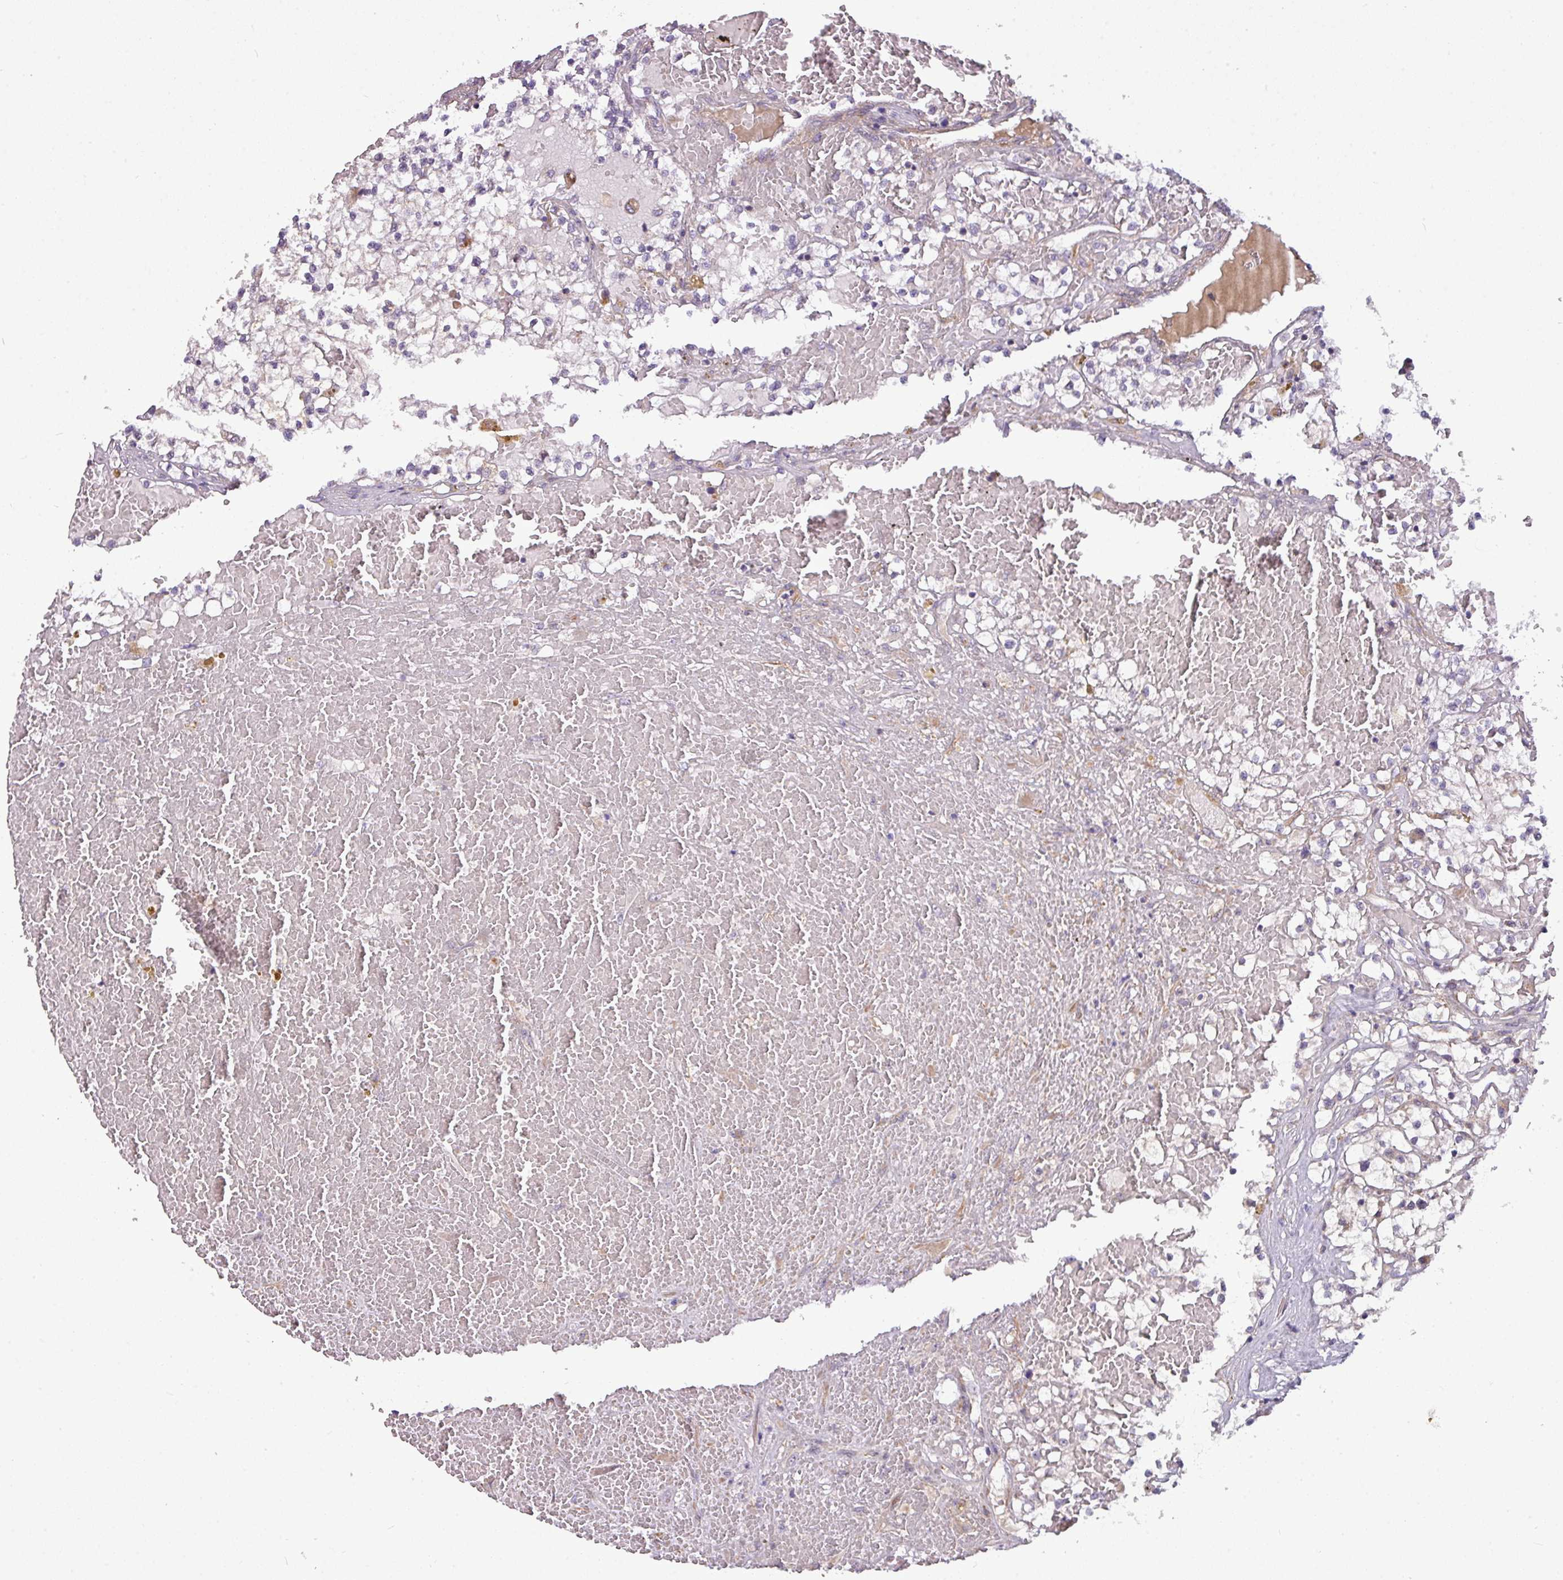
{"staining": {"intensity": "weak", "quantity": "<25%", "location": "cytoplasmic/membranous"}, "tissue": "renal cancer", "cell_type": "Tumor cells", "image_type": "cancer", "snomed": [{"axis": "morphology", "description": "Normal tissue, NOS"}, {"axis": "morphology", "description": "Adenocarcinoma, NOS"}, {"axis": "topography", "description": "Kidney"}], "caption": "Protein analysis of renal cancer (adenocarcinoma) displays no significant staining in tumor cells.", "gene": "ZNF35", "patient": {"sex": "male", "age": 68}}